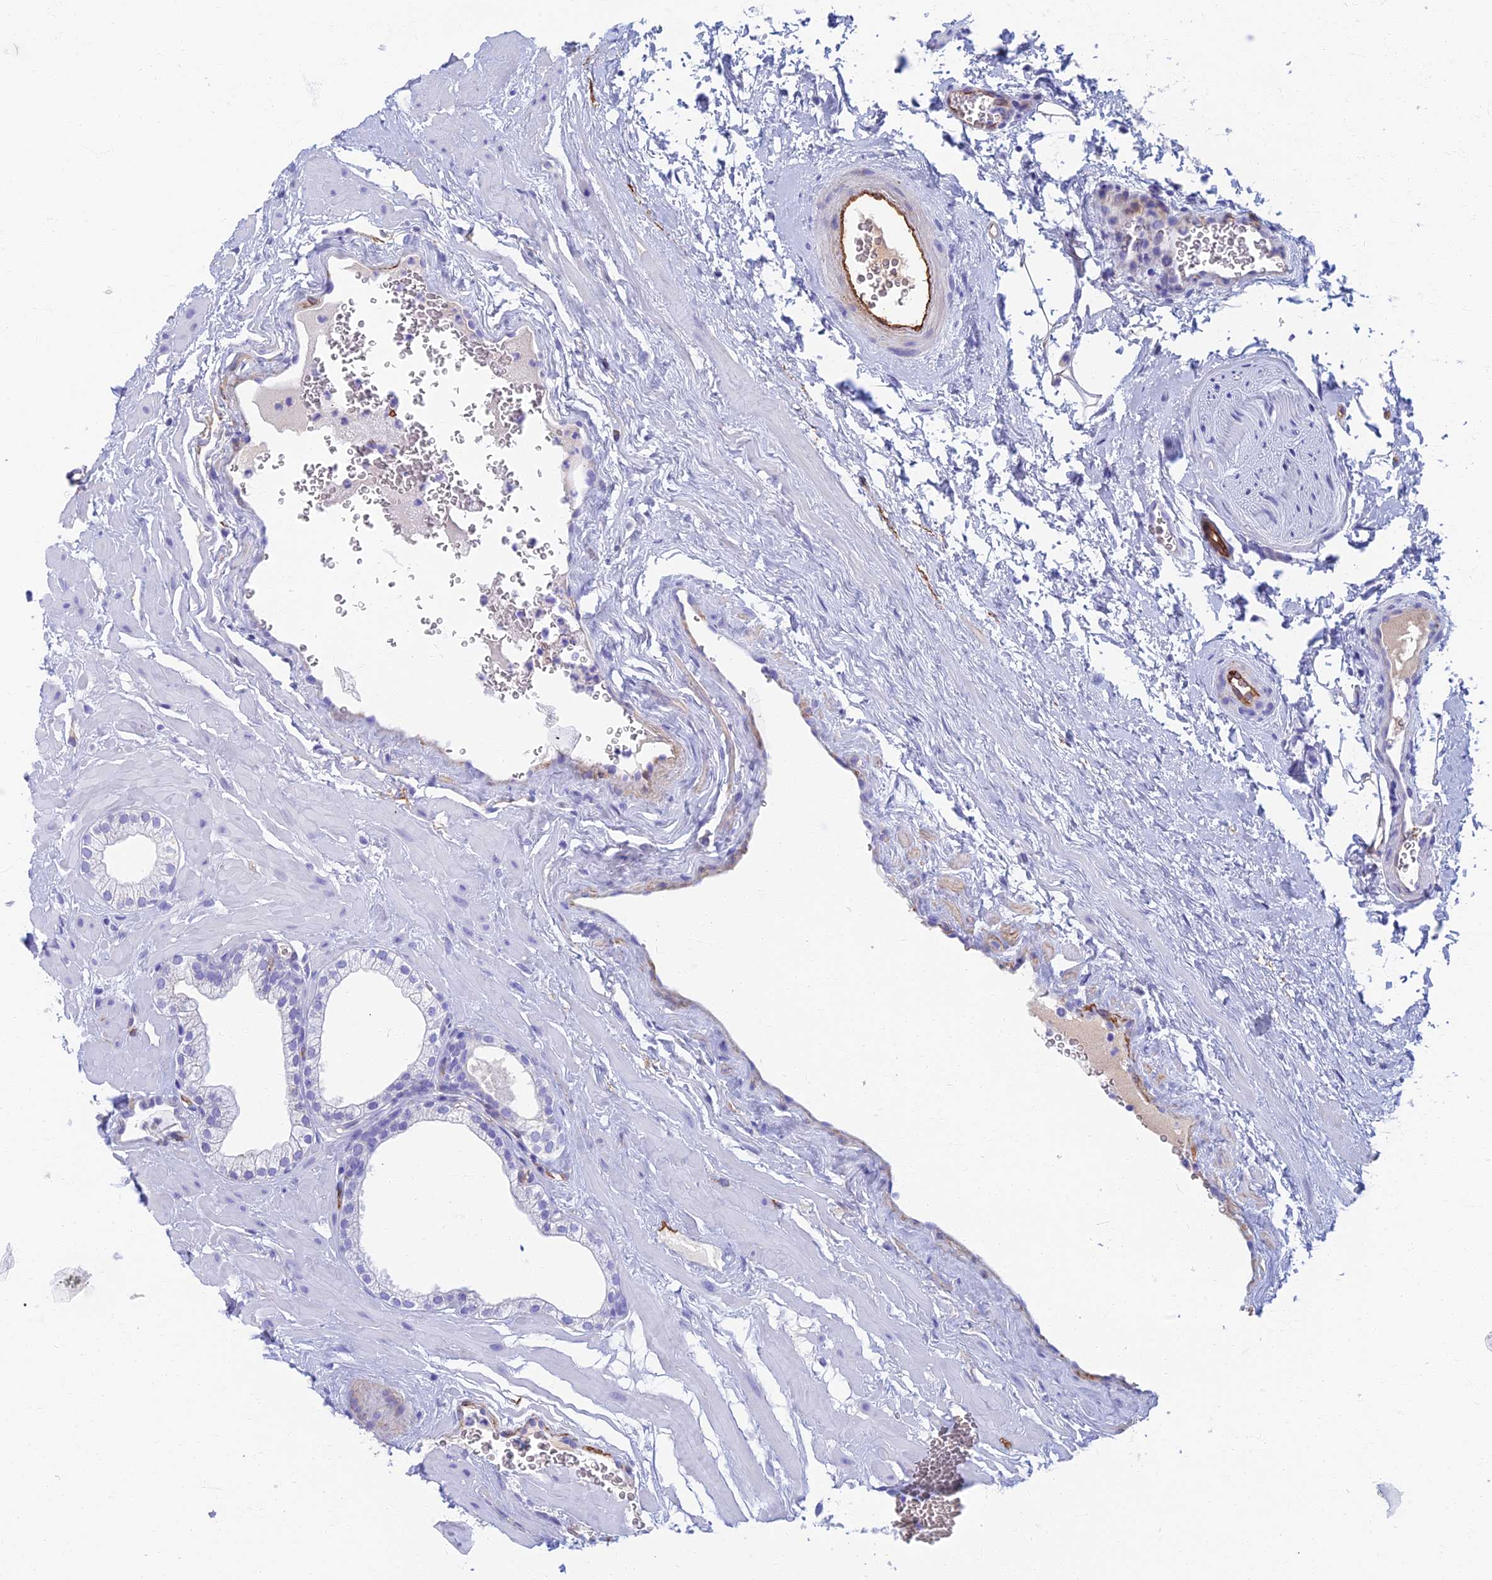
{"staining": {"intensity": "negative", "quantity": "none", "location": "none"}, "tissue": "prostate", "cell_type": "Glandular cells", "image_type": "normal", "snomed": [{"axis": "morphology", "description": "Normal tissue, NOS"}, {"axis": "morphology", "description": "Urothelial carcinoma, Low grade"}, {"axis": "topography", "description": "Urinary bladder"}, {"axis": "topography", "description": "Prostate"}], "caption": "Histopathology image shows no protein expression in glandular cells of normal prostate. (Immunohistochemistry (ihc), brightfield microscopy, high magnification).", "gene": "ETFRF1", "patient": {"sex": "male", "age": 60}}